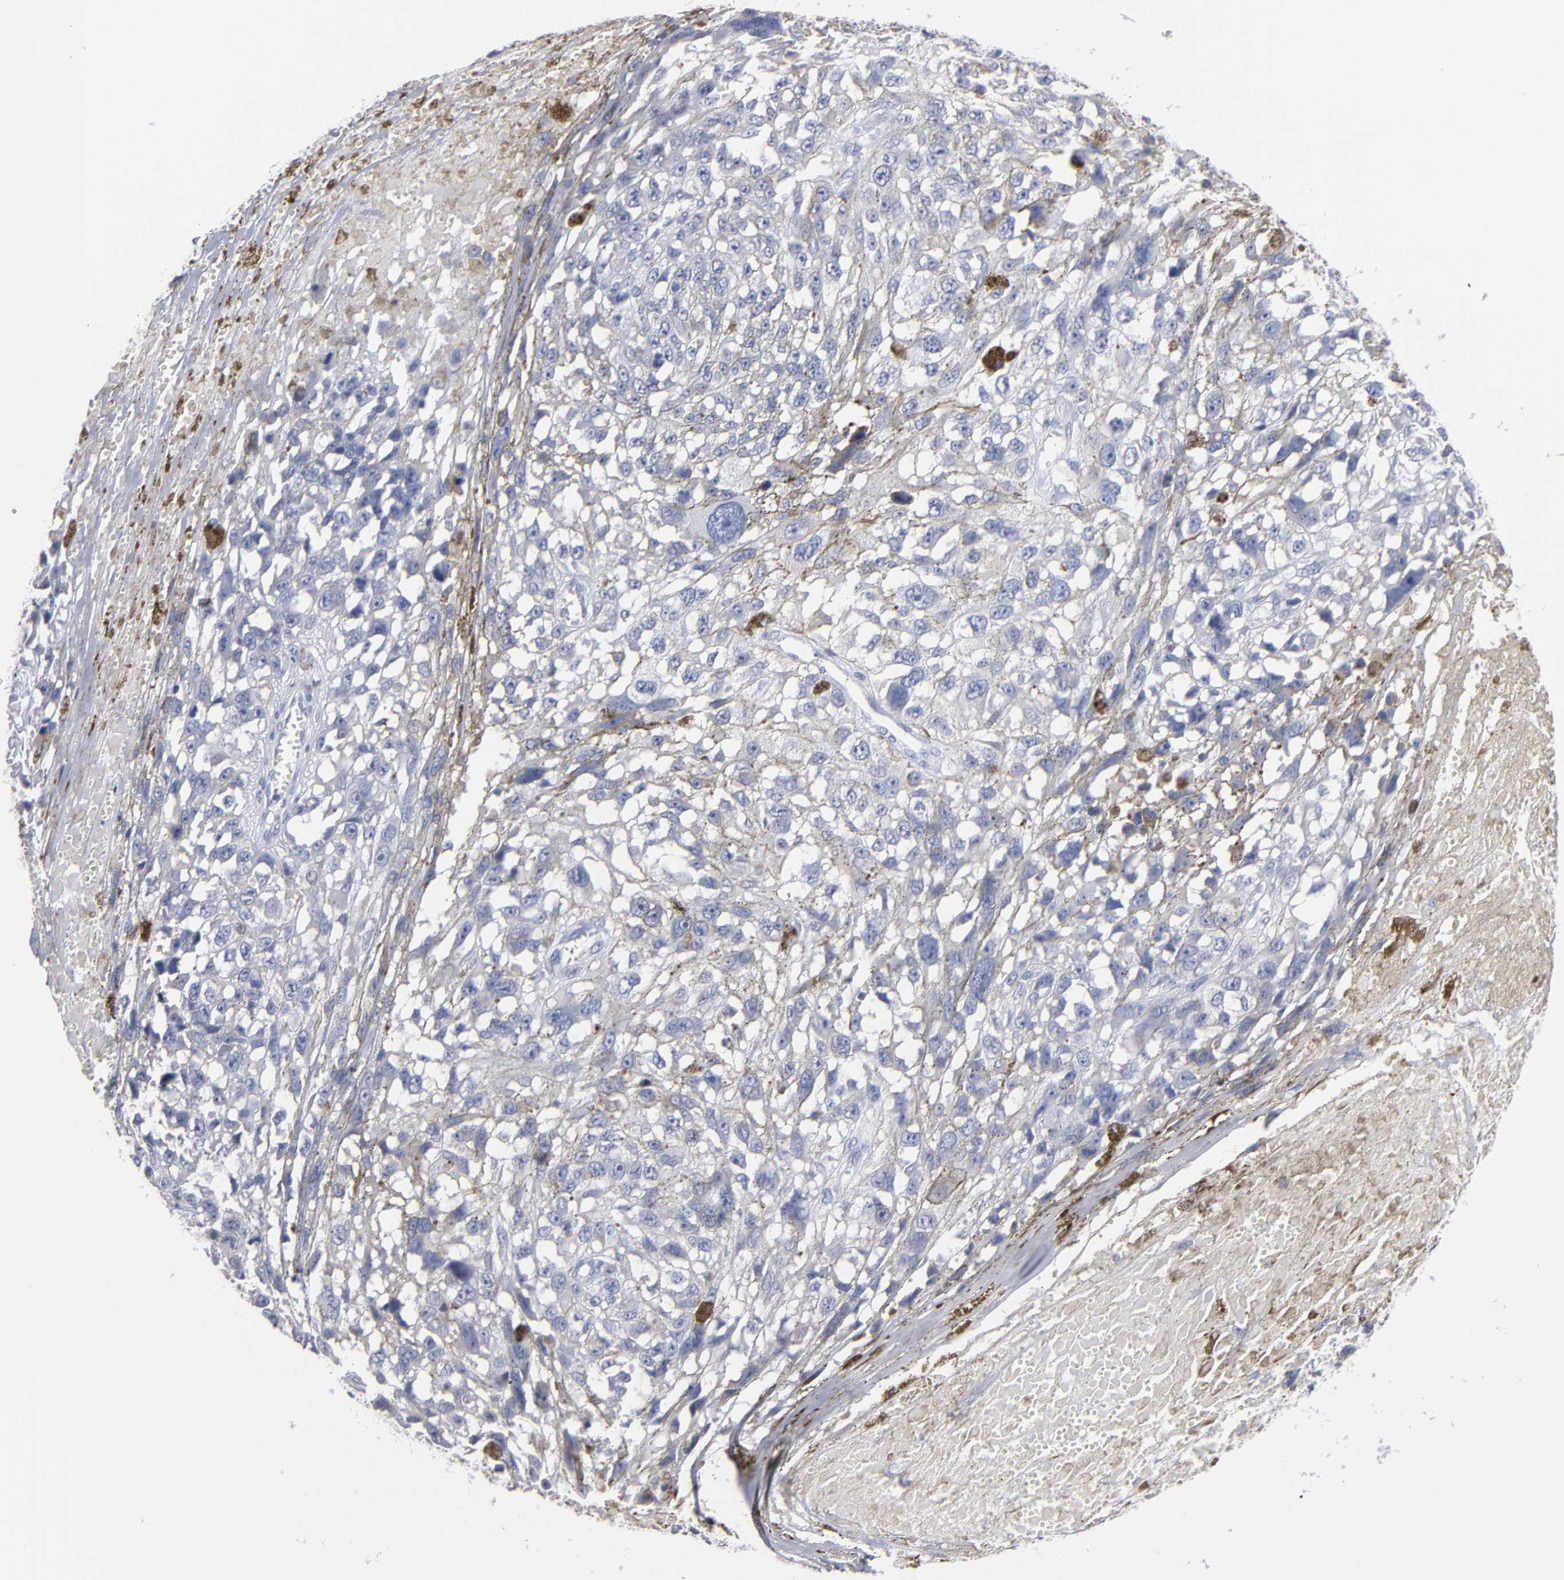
{"staining": {"intensity": "negative", "quantity": "none", "location": "none"}, "tissue": "melanoma", "cell_type": "Tumor cells", "image_type": "cancer", "snomed": [{"axis": "morphology", "description": "Malignant melanoma, Metastatic site"}, {"axis": "topography", "description": "Lymph node"}], "caption": "The image displays no staining of tumor cells in malignant melanoma (metastatic site).", "gene": "RPH3A", "patient": {"sex": "male", "age": 59}}